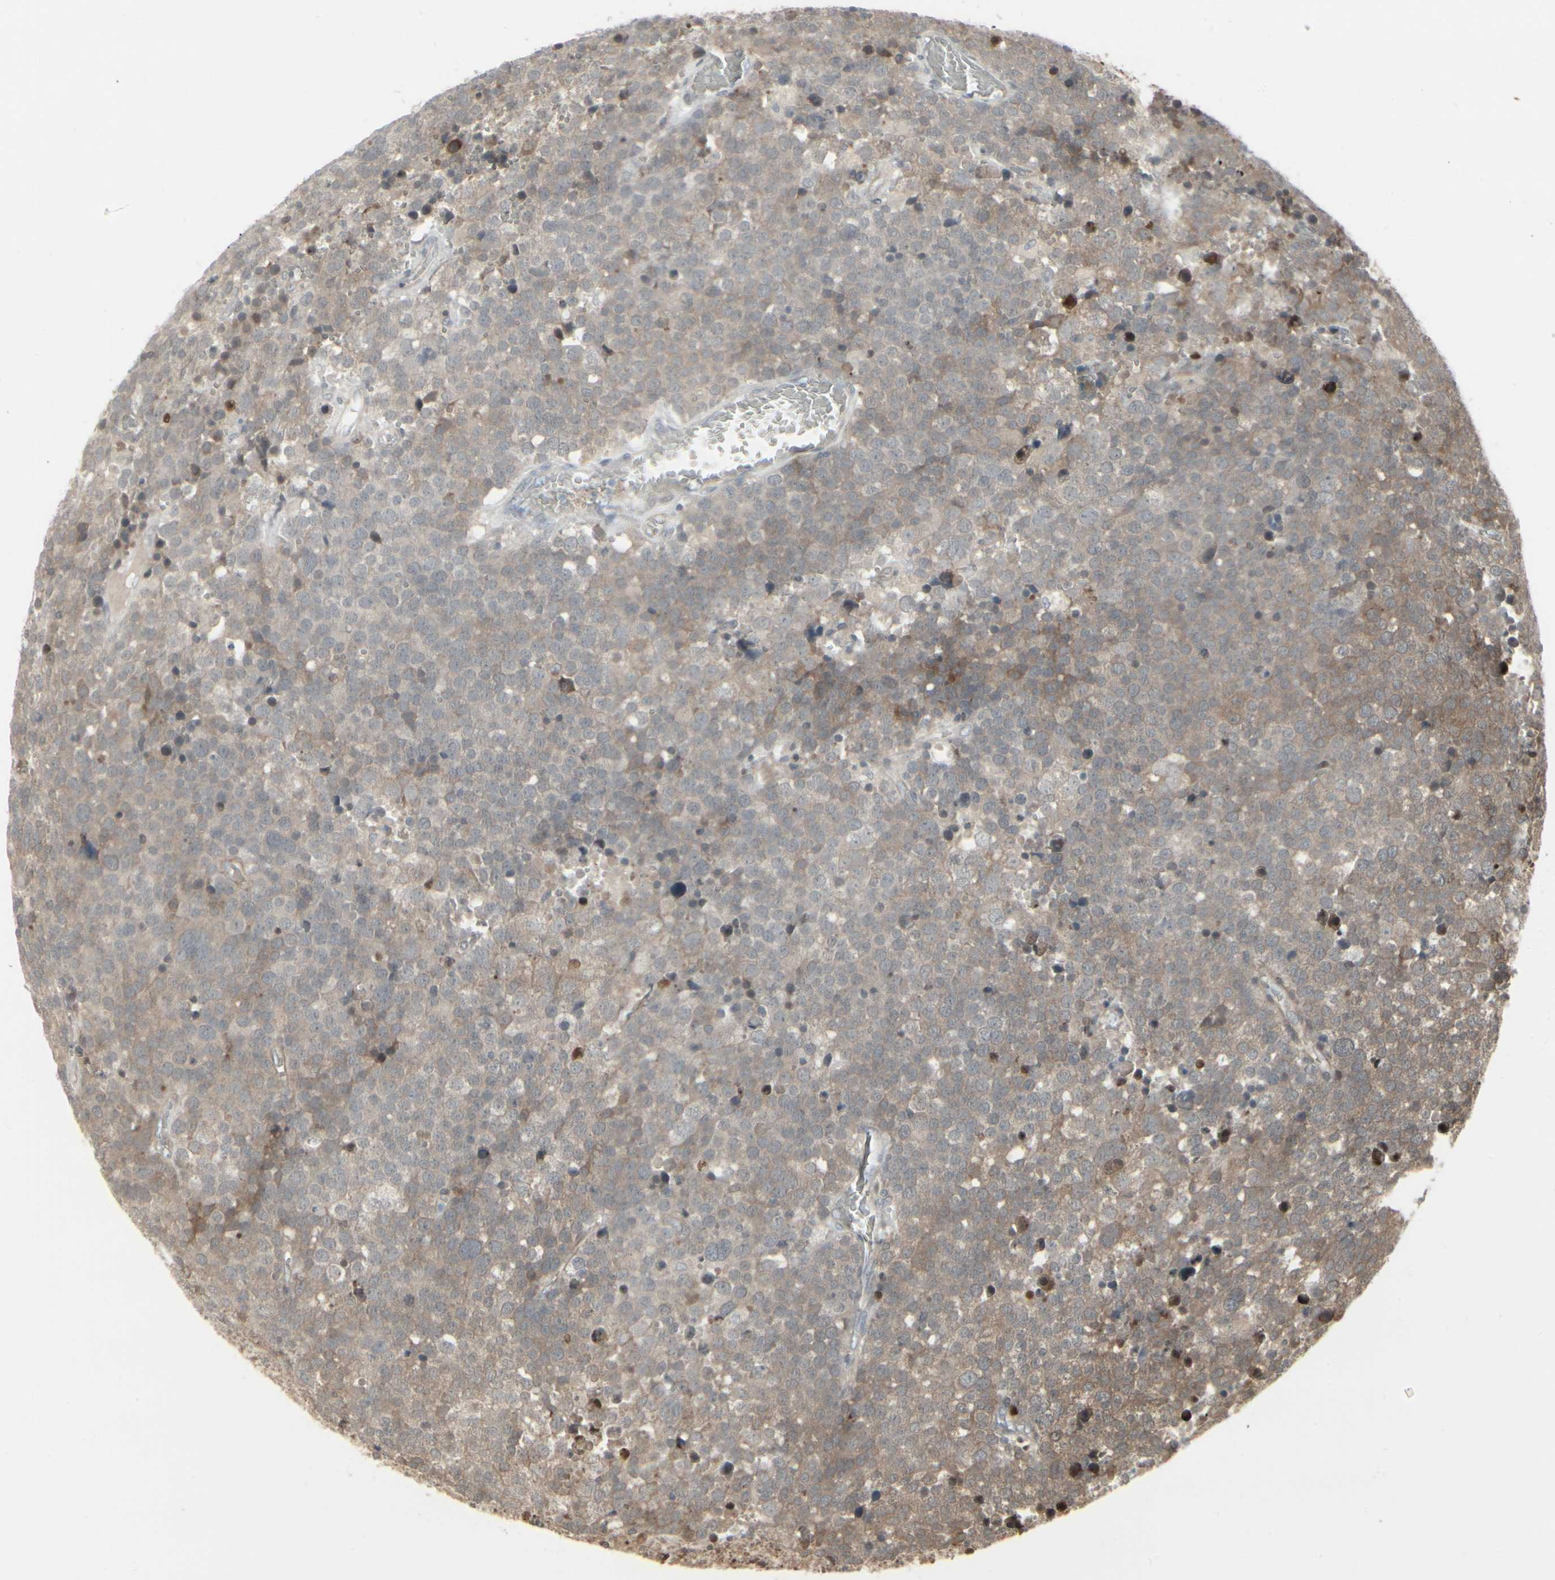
{"staining": {"intensity": "weak", "quantity": ">75%", "location": "cytoplasmic/membranous"}, "tissue": "testis cancer", "cell_type": "Tumor cells", "image_type": "cancer", "snomed": [{"axis": "morphology", "description": "Seminoma, NOS"}, {"axis": "topography", "description": "Testis"}], "caption": "A histopathology image of human testis seminoma stained for a protein reveals weak cytoplasmic/membranous brown staining in tumor cells.", "gene": "IGFBP6", "patient": {"sex": "male", "age": 71}}